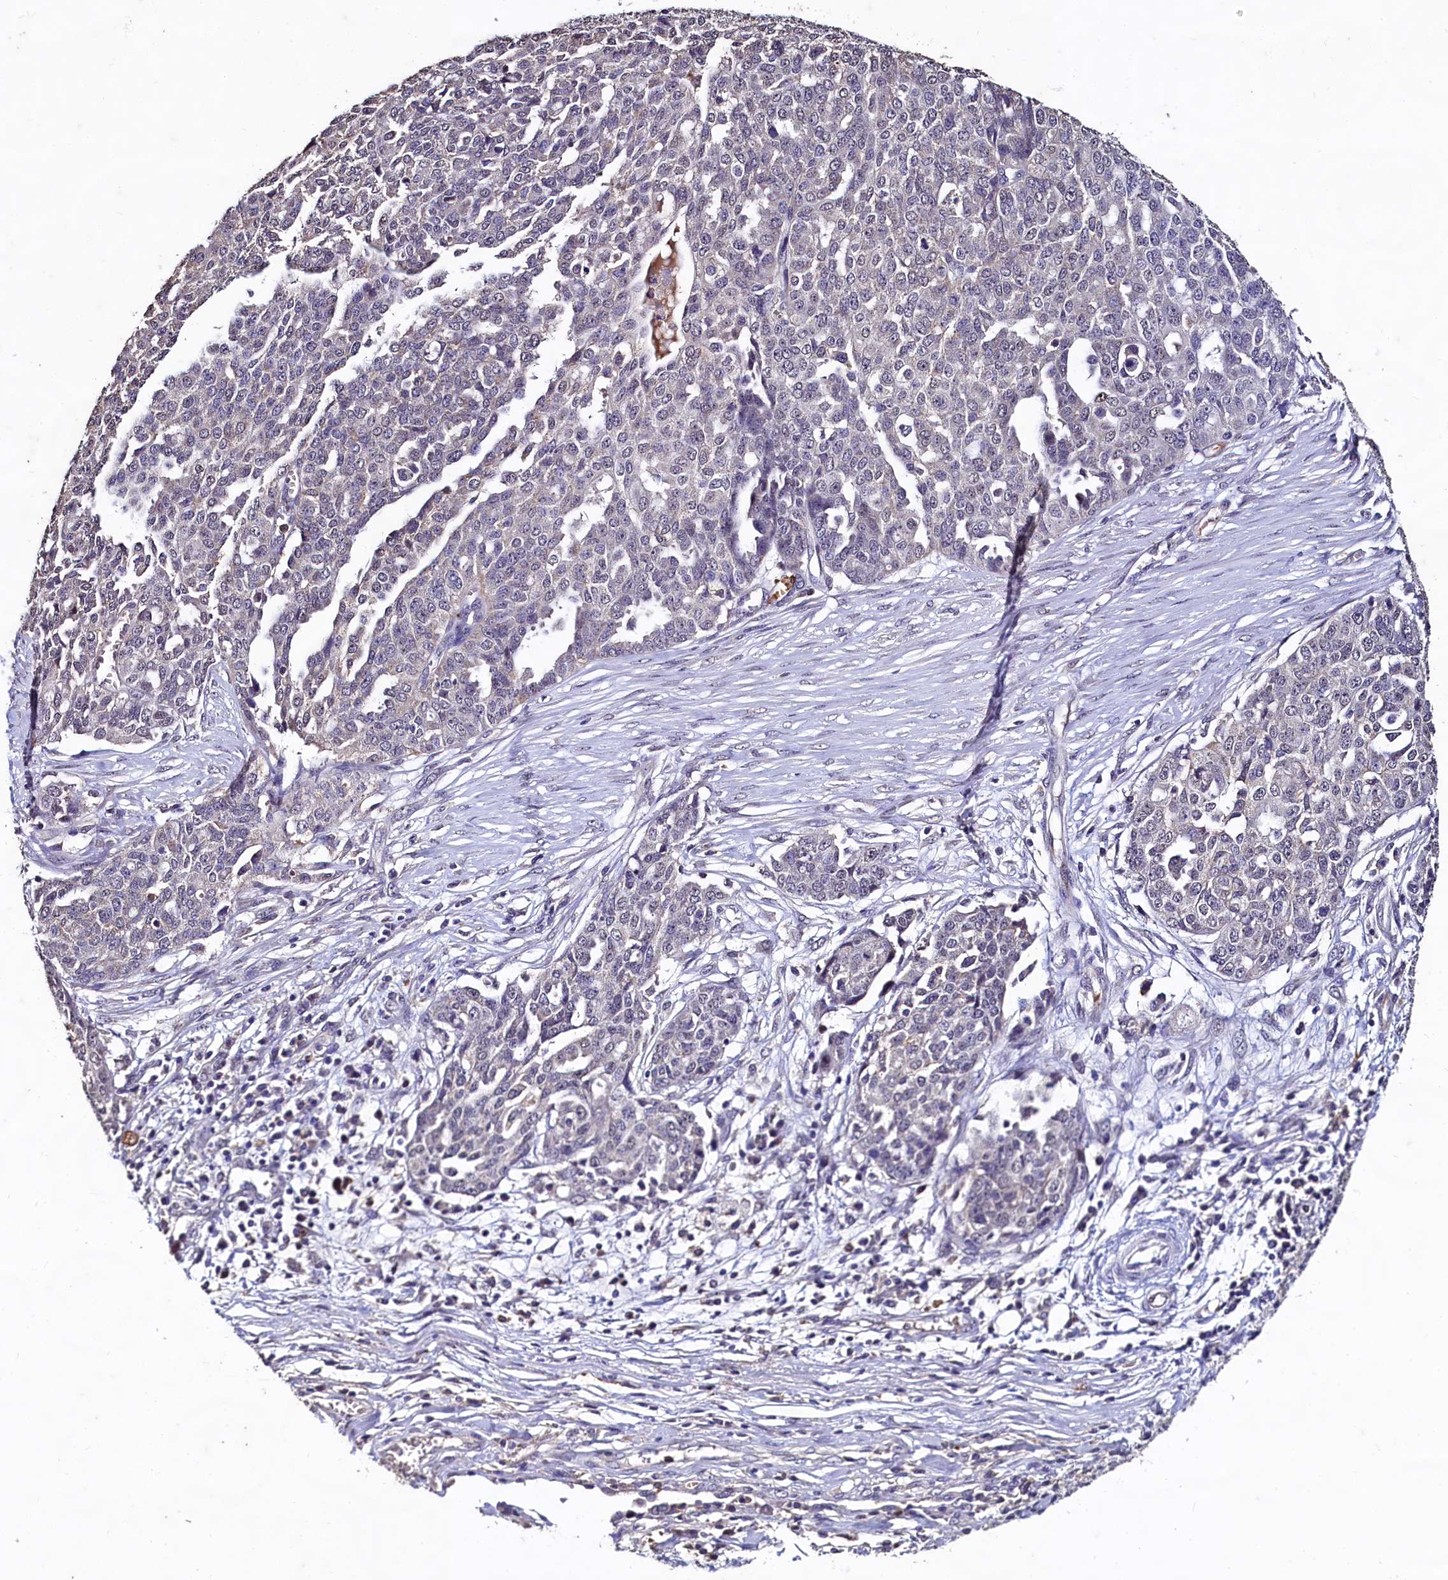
{"staining": {"intensity": "negative", "quantity": "none", "location": "none"}, "tissue": "ovarian cancer", "cell_type": "Tumor cells", "image_type": "cancer", "snomed": [{"axis": "morphology", "description": "Cystadenocarcinoma, serous, NOS"}, {"axis": "topography", "description": "Soft tissue"}, {"axis": "topography", "description": "Ovary"}], "caption": "The immunohistochemistry (IHC) histopathology image has no significant expression in tumor cells of ovarian cancer tissue. (Stains: DAB immunohistochemistry with hematoxylin counter stain, Microscopy: brightfield microscopy at high magnification).", "gene": "CSTPP1", "patient": {"sex": "female", "age": 57}}